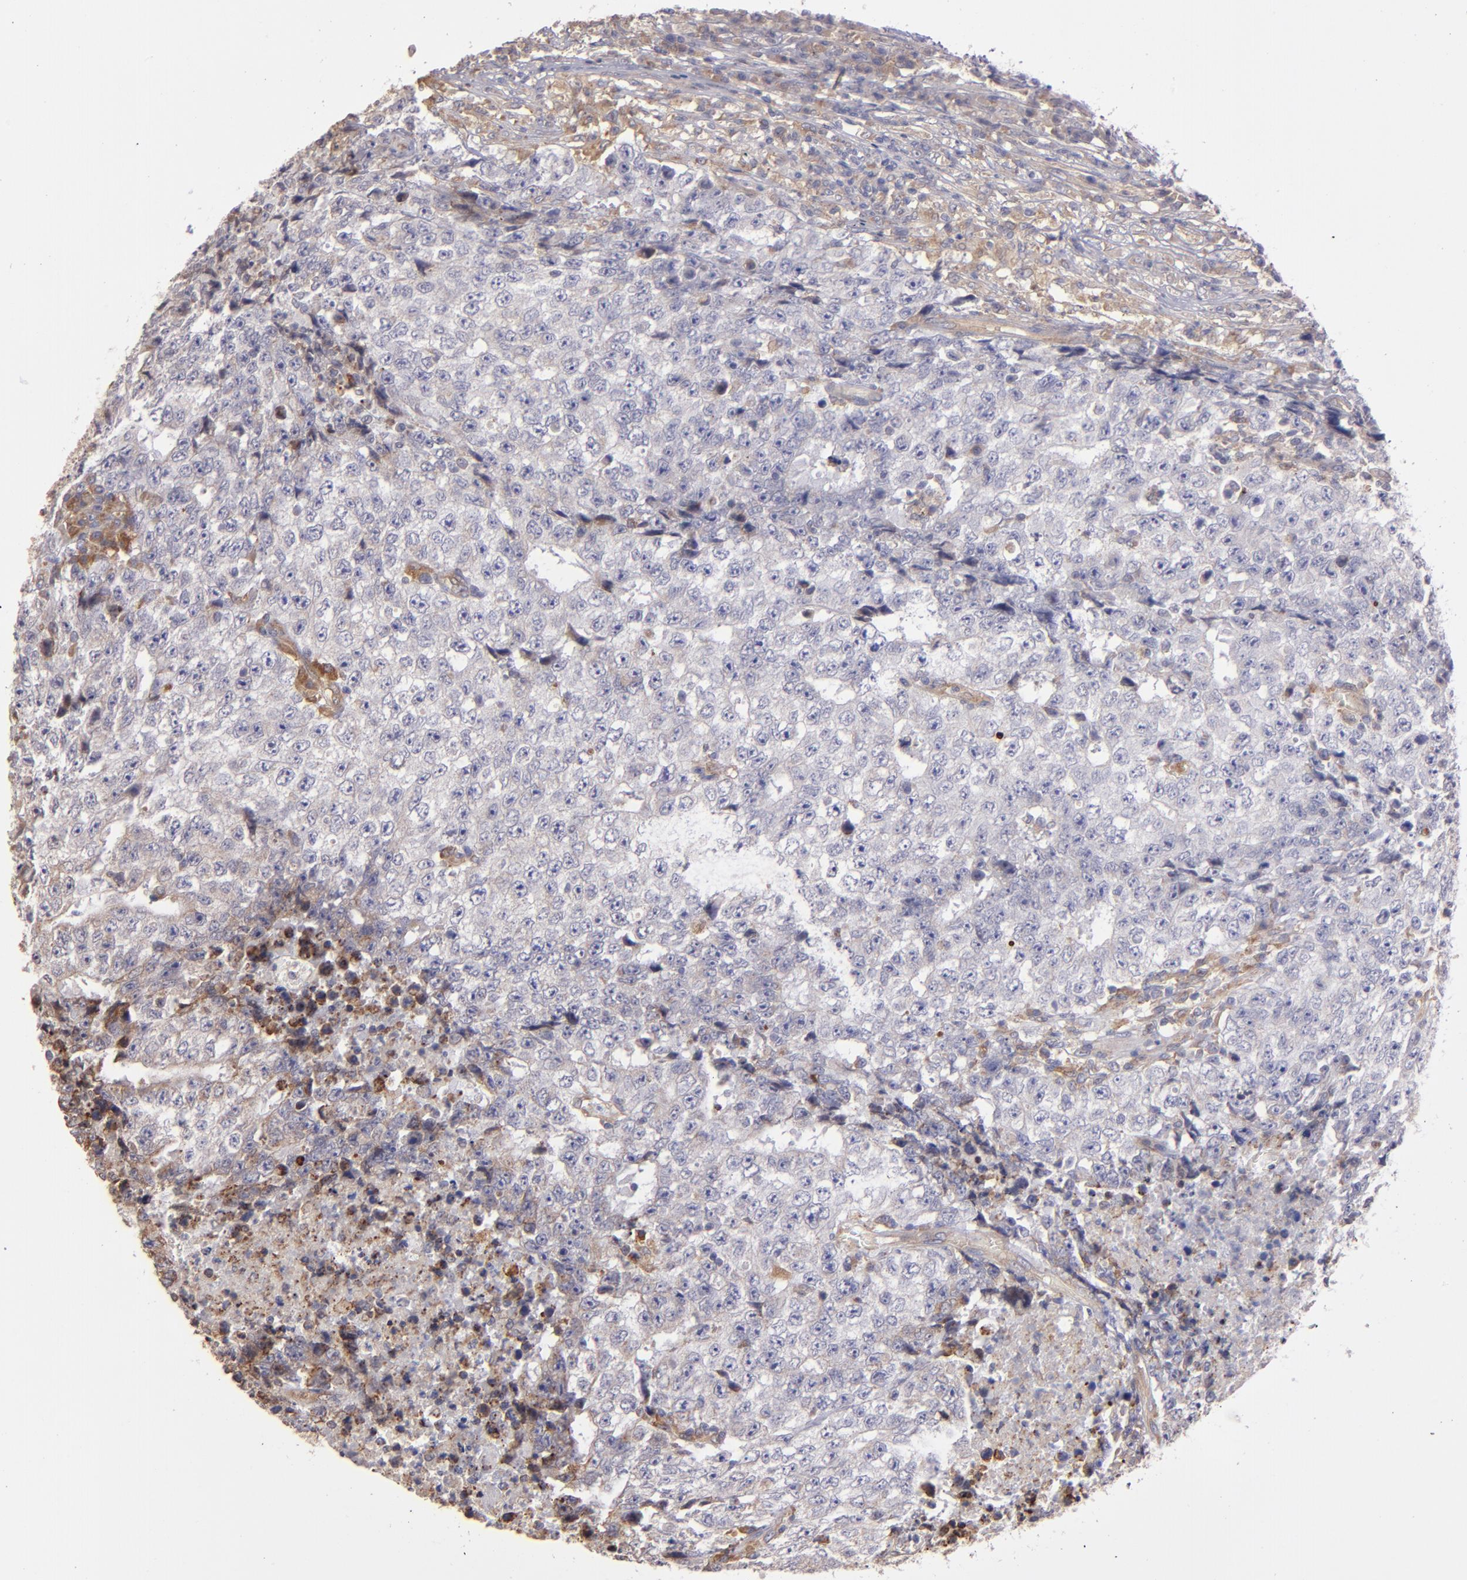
{"staining": {"intensity": "moderate", "quantity": "25%-75%", "location": "cytoplasmic/membranous"}, "tissue": "testis cancer", "cell_type": "Tumor cells", "image_type": "cancer", "snomed": [{"axis": "morphology", "description": "Necrosis, NOS"}, {"axis": "morphology", "description": "Carcinoma, Embryonal, NOS"}, {"axis": "topography", "description": "Testis"}], "caption": "Human testis cancer (embryonal carcinoma) stained with a protein marker demonstrates moderate staining in tumor cells.", "gene": "IFIH1", "patient": {"sex": "male", "age": 19}}